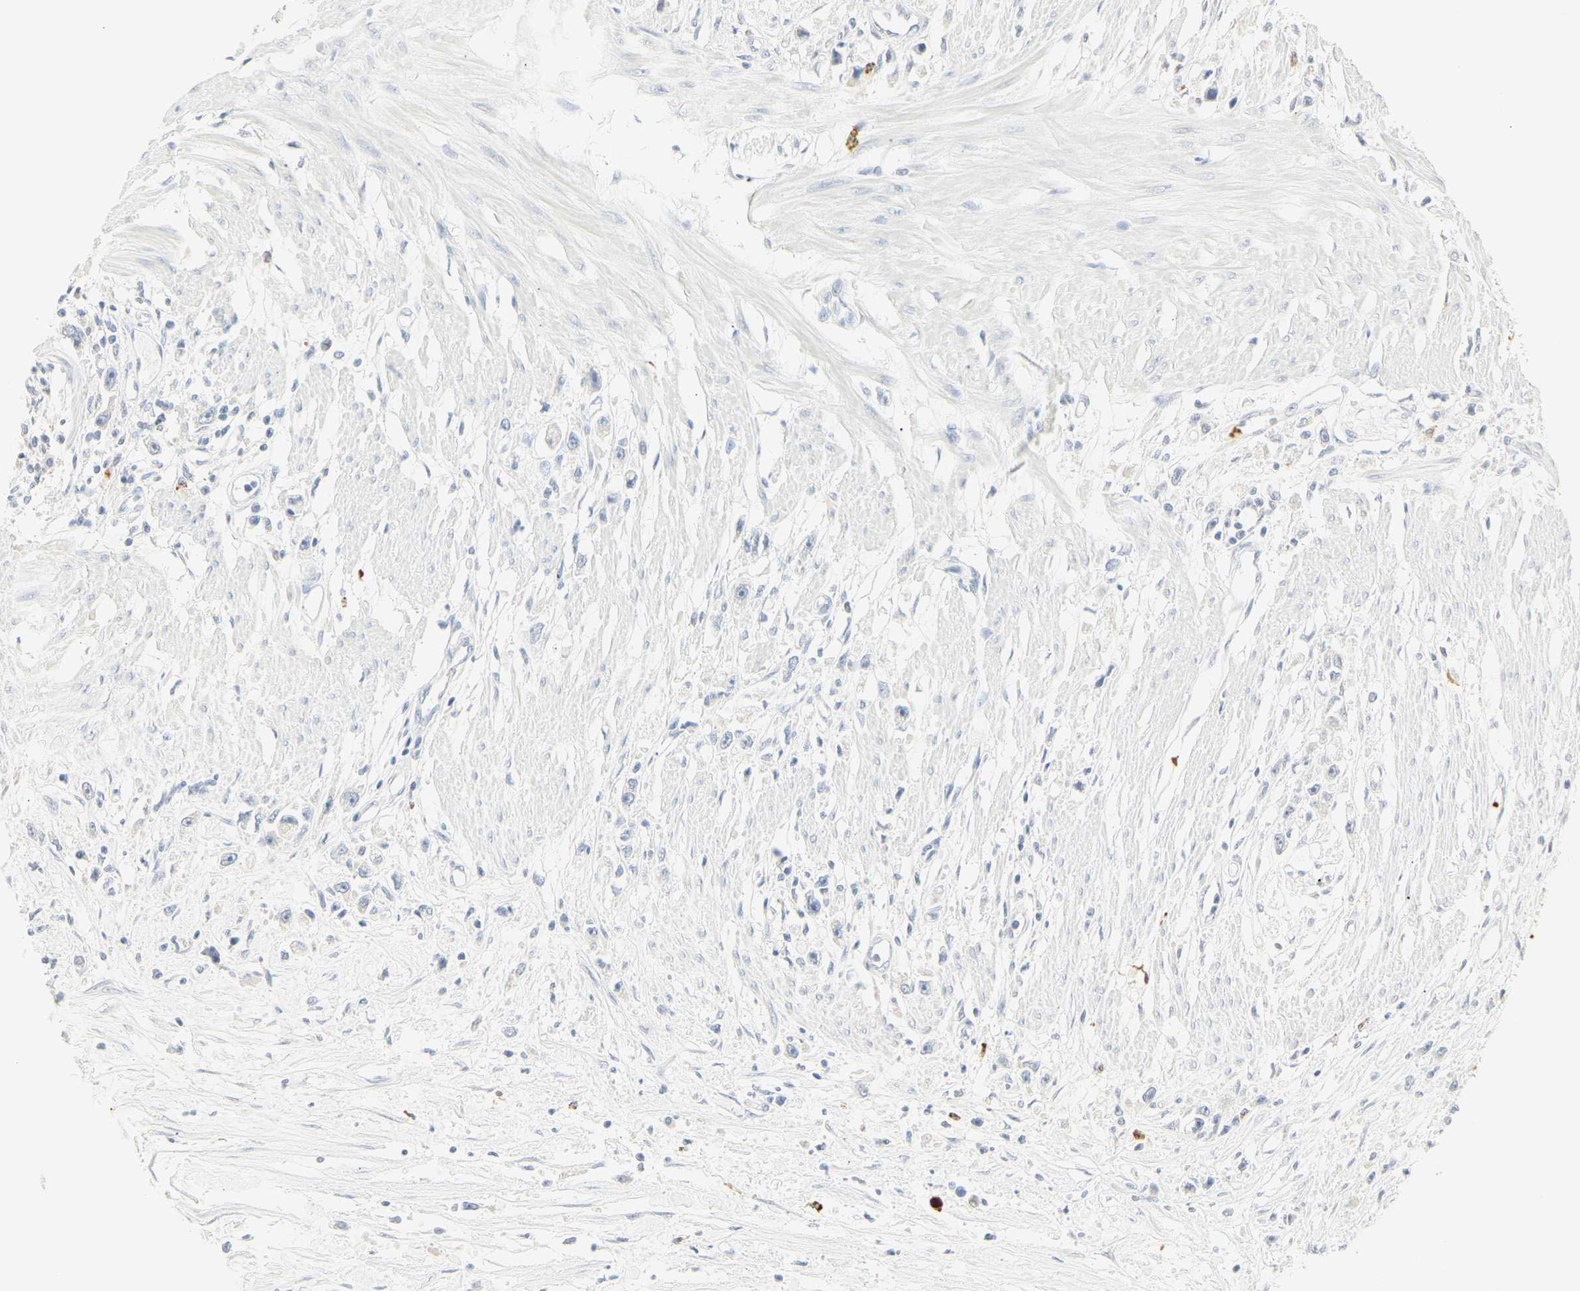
{"staining": {"intensity": "negative", "quantity": "none", "location": "none"}, "tissue": "stomach cancer", "cell_type": "Tumor cells", "image_type": "cancer", "snomed": [{"axis": "morphology", "description": "Adenocarcinoma, NOS"}, {"axis": "topography", "description": "Stomach"}], "caption": "Stomach cancer (adenocarcinoma) was stained to show a protein in brown. There is no significant expression in tumor cells.", "gene": "MPO", "patient": {"sex": "female", "age": 59}}